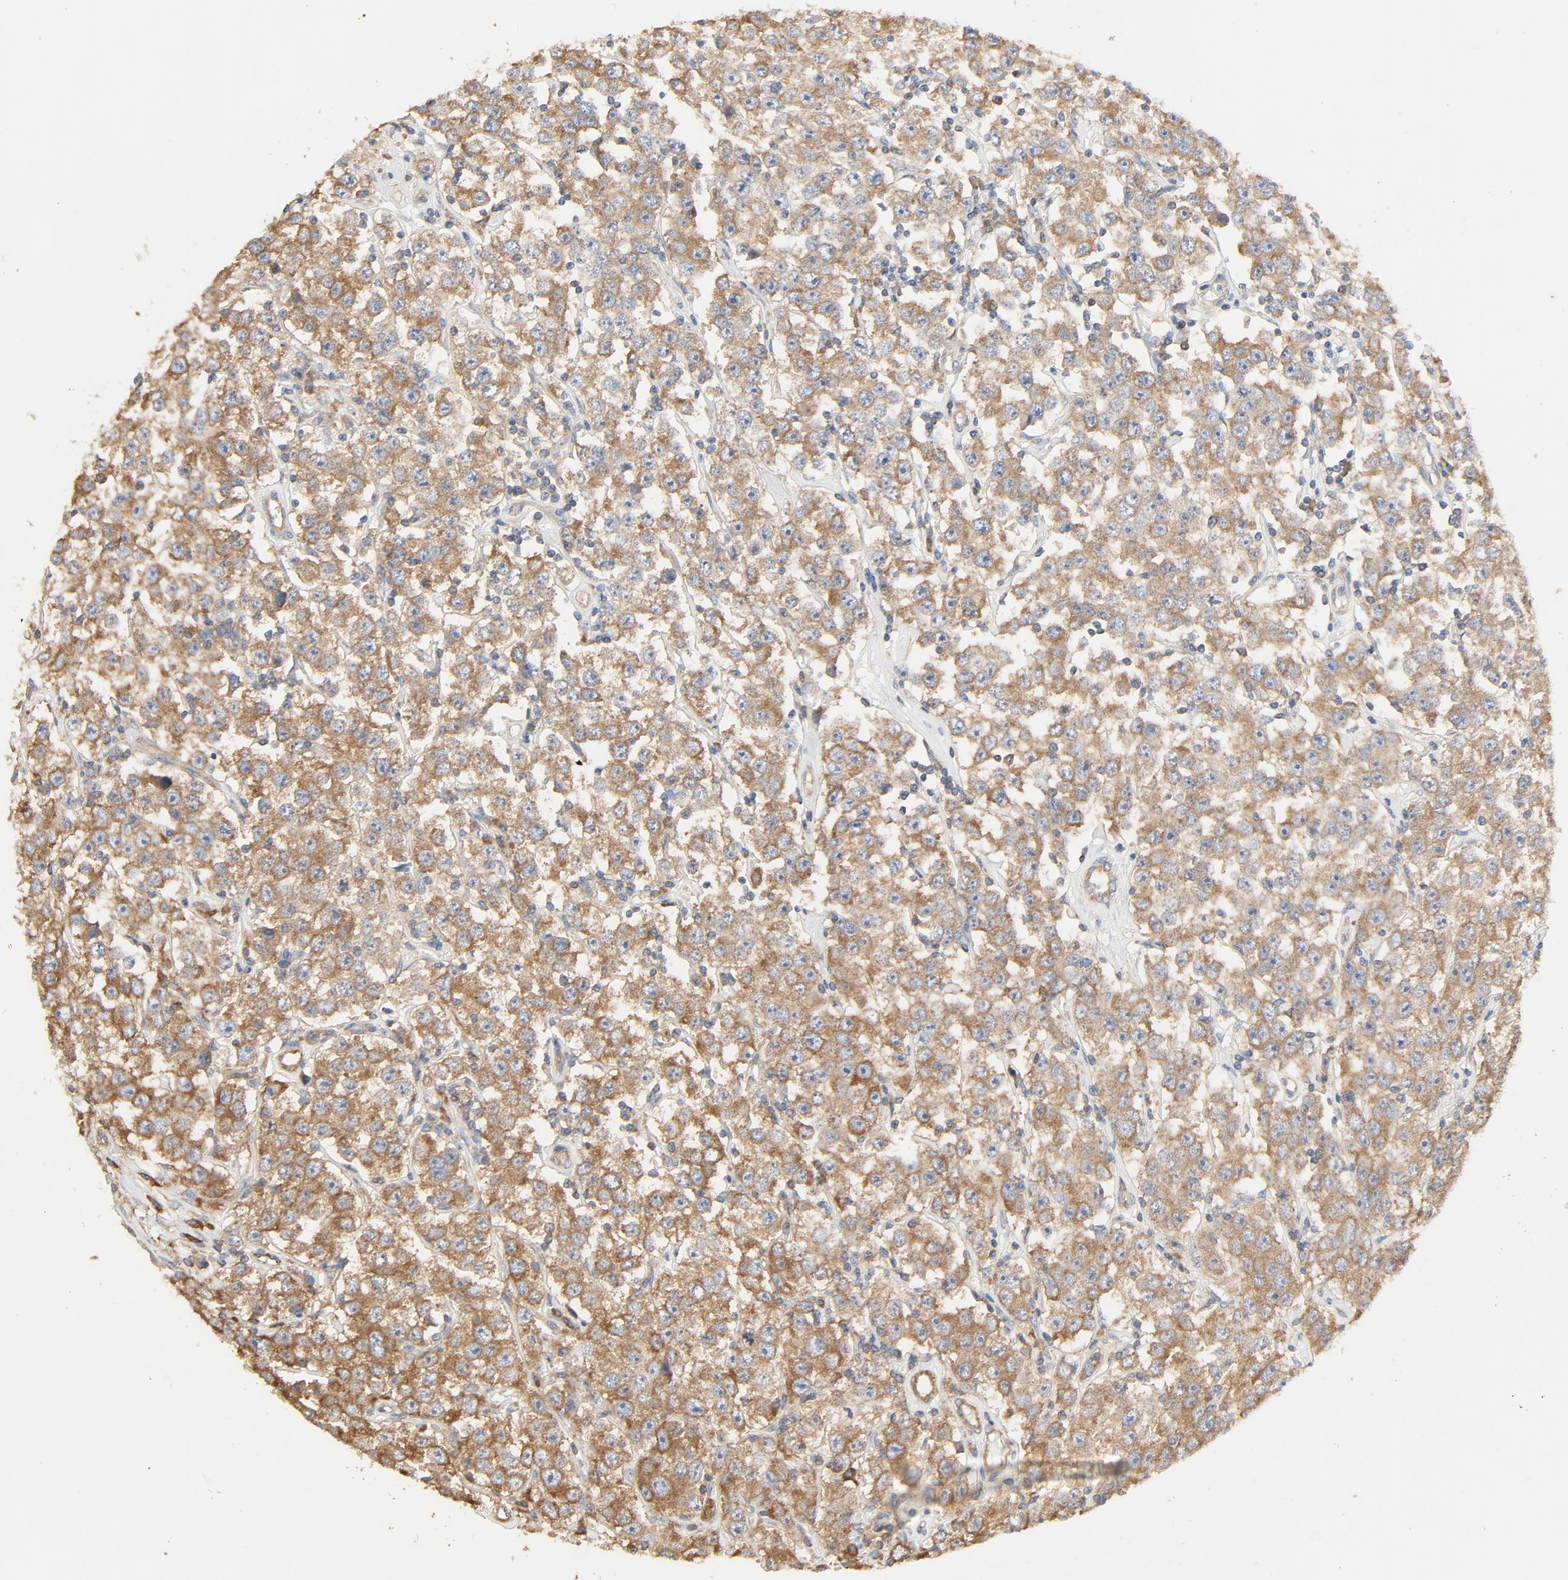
{"staining": {"intensity": "moderate", "quantity": ">75%", "location": "cytoplasmic/membranous"}, "tissue": "testis cancer", "cell_type": "Tumor cells", "image_type": "cancer", "snomed": [{"axis": "morphology", "description": "Seminoma, NOS"}, {"axis": "topography", "description": "Testis"}], "caption": "A brown stain shows moderate cytoplasmic/membranous staining of a protein in human testis cancer (seminoma) tumor cells.", "gene": "RPS6", "patient": {"sex": "male", "age": 52}}